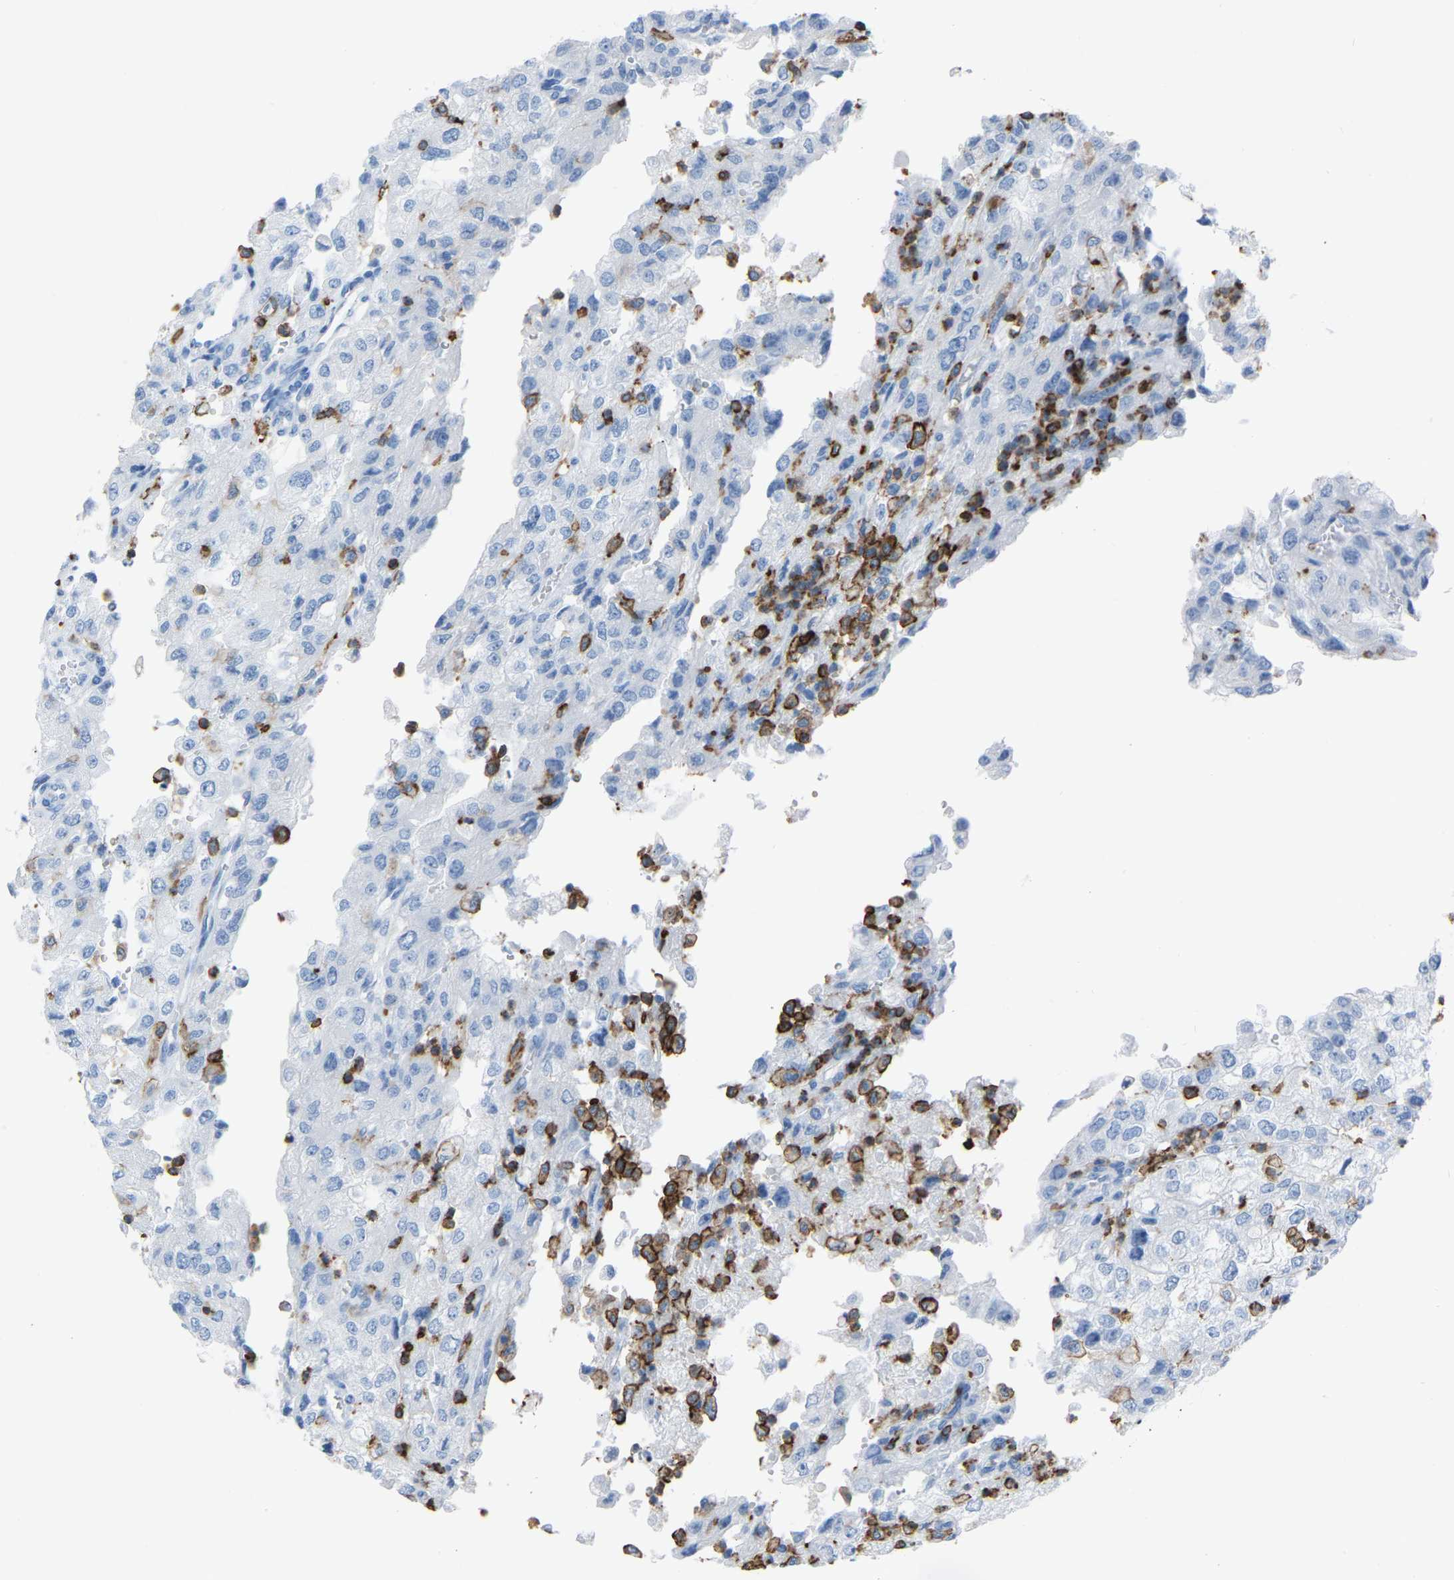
{"staining": {"intensity": "negative", "quantity": "none", "location": "none"}, "tissue": "renal cancer", "cell_type": "Tumor cells", "image_type": "cancer", "snomed": [{"axis": "morphology", "description": "Adenocarcinoma, NOS"}, {"axis": "topography", "description": "Kidney"}], "caption": "Immunohistochemistry image of renal adenocarcinoma stained for a protein (brown), which exhibits no expression in tumor cells. Brightfield microscopy of immunohistochemistry stained with DAB (3,3'-diaminobenzidine) (brown) and hematoxylin (blue), captured at high magnification.", "gene": "LSP1", "patient": {"sex": "female", "age": 54}}